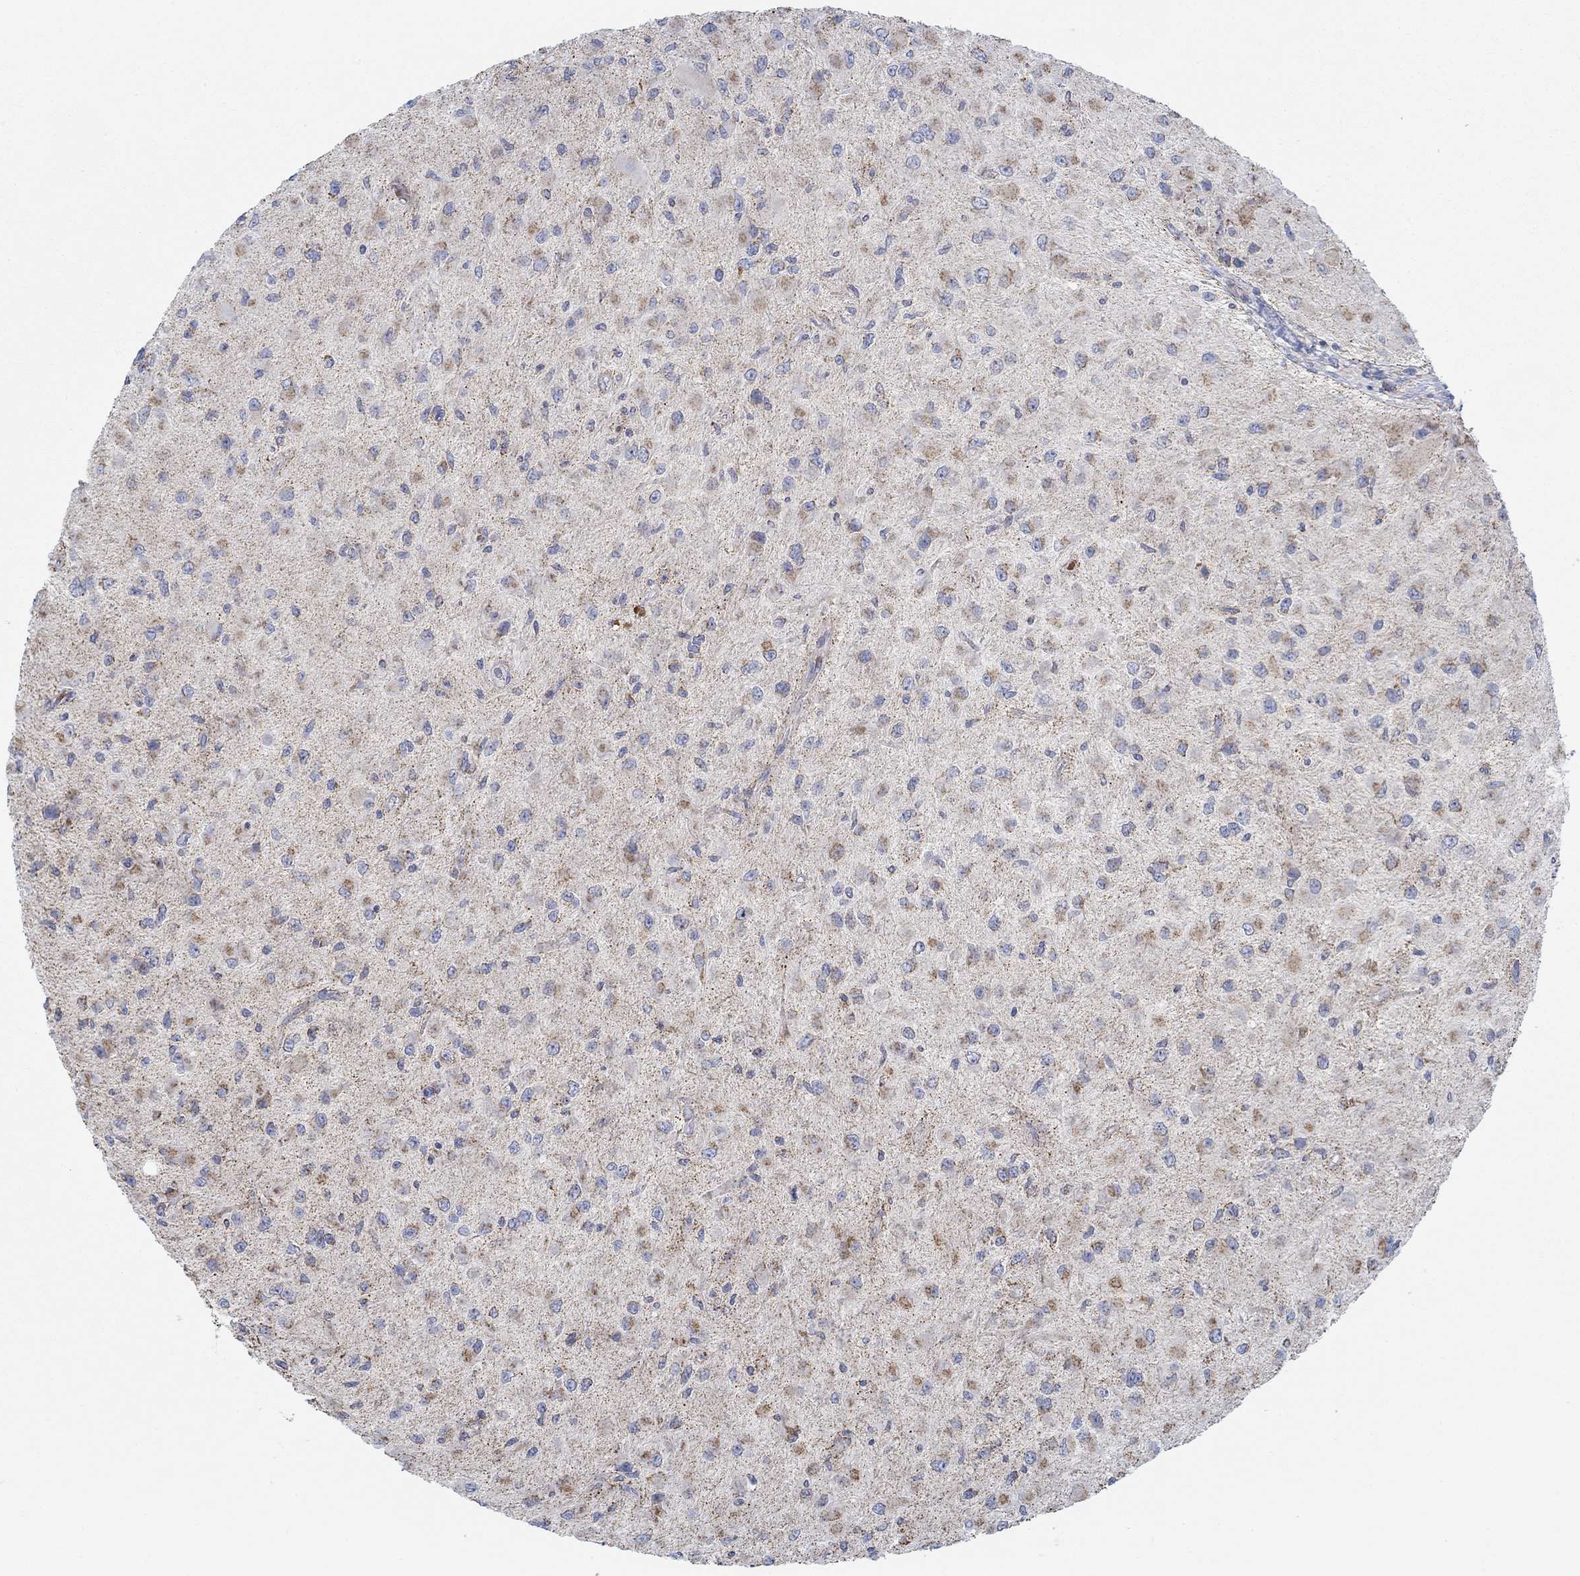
{"staining": {"intensity": "moderate", "quantity": "25%-75%", "location": "cytoplasmic/membranous"}, "tissue": "glioma", "cell_type": "Tumor cells", "image_type": "cancer", "snomed": [{"axis": "morphology", "description": "Glioma, malignant, High grade"}, {"axis": "topography", "description": "Cerebral cortex"}], "caption": "Immunohistochemistry (IHC) micrograph of neoplastic tissue: high-grade glioma (malignant) stained using immunohistochemistry shows medium levels of moderate protein expression localized specifically in the cytoplasmic/membranous of tumor cells, appearing as a cytoplasmic/membranous brown color.", "gene": "GLOD5", "patient": {"sex": "male", "age": 35}}